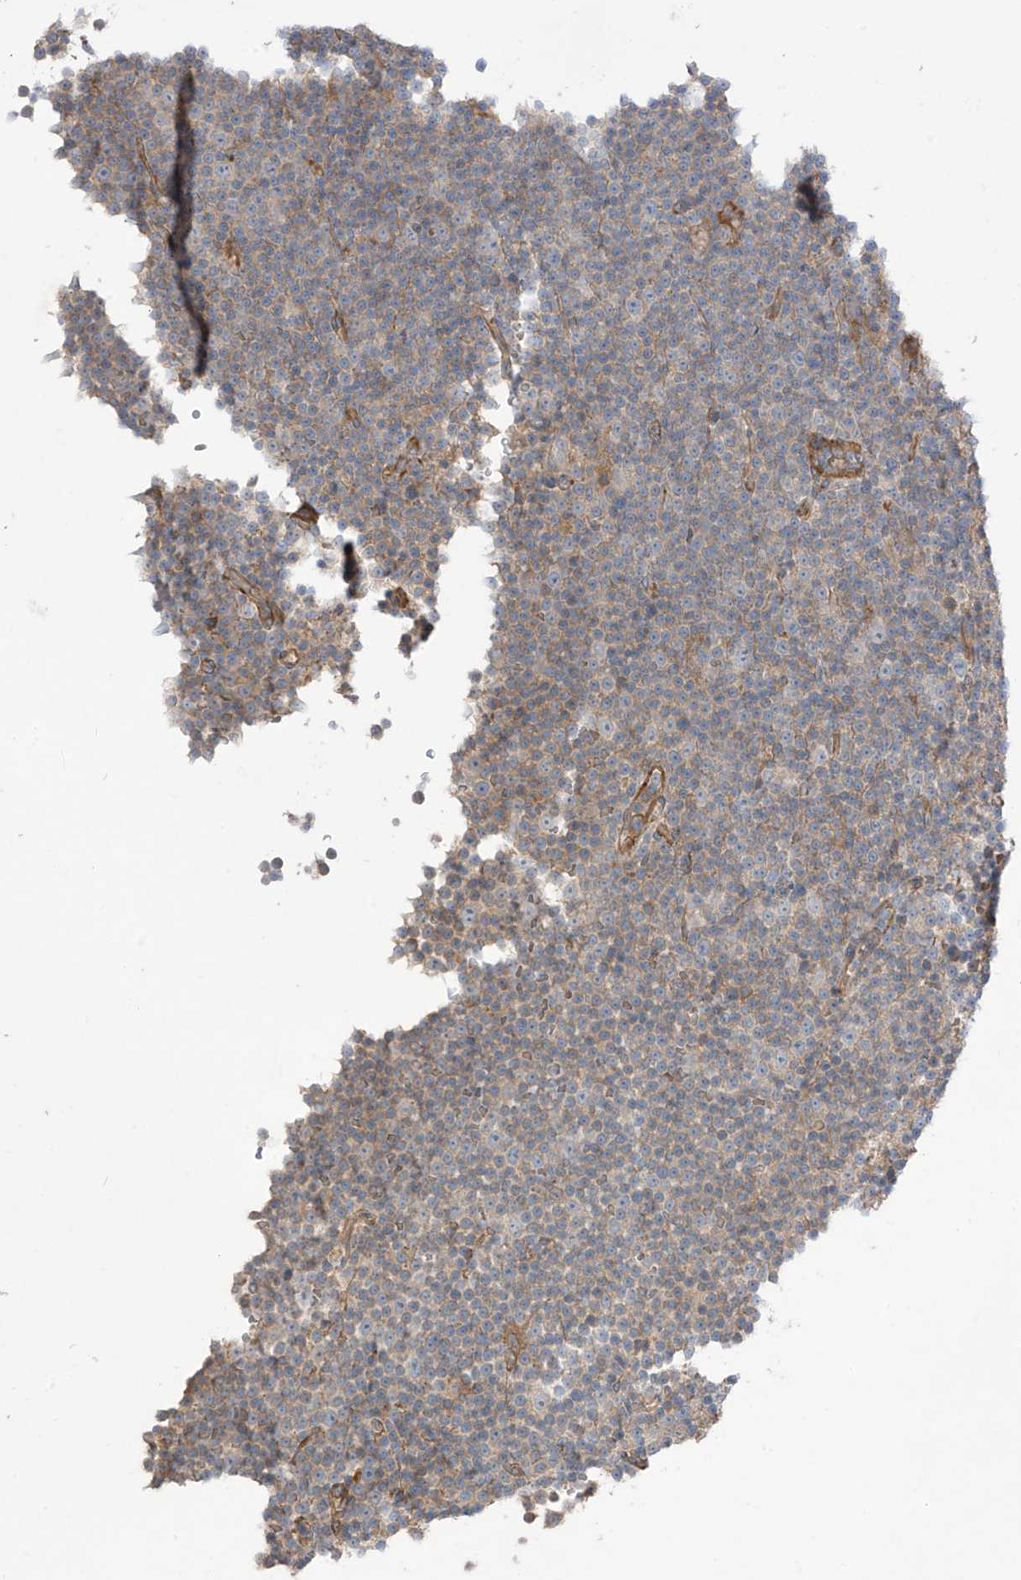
{"staining": {"intensity": "weak", "quantity": "<25%", "location": "cytoplasmic/membranous"}, "tissue": "lymphoma", "cell_type": "Tumor cells", "image_type": "cancer", "snomed": [{"axis": "morphology", "description": "Malignant lymphoma, non-Hodgkin's type, Low grade"}, {"axis": "topography", "description": "Lymph node"}], "caption": "An immunohistochemistry (IHC) micrograph of malignant lymphoma, non-Hodgkin's type (low-grade) is shown. There is no staining in tumor cells of malignant lymphoma, non-Hodgkin's type (low-grade).", "gene": "TRMU", "patient": {"sex": "female", "age": 67}}